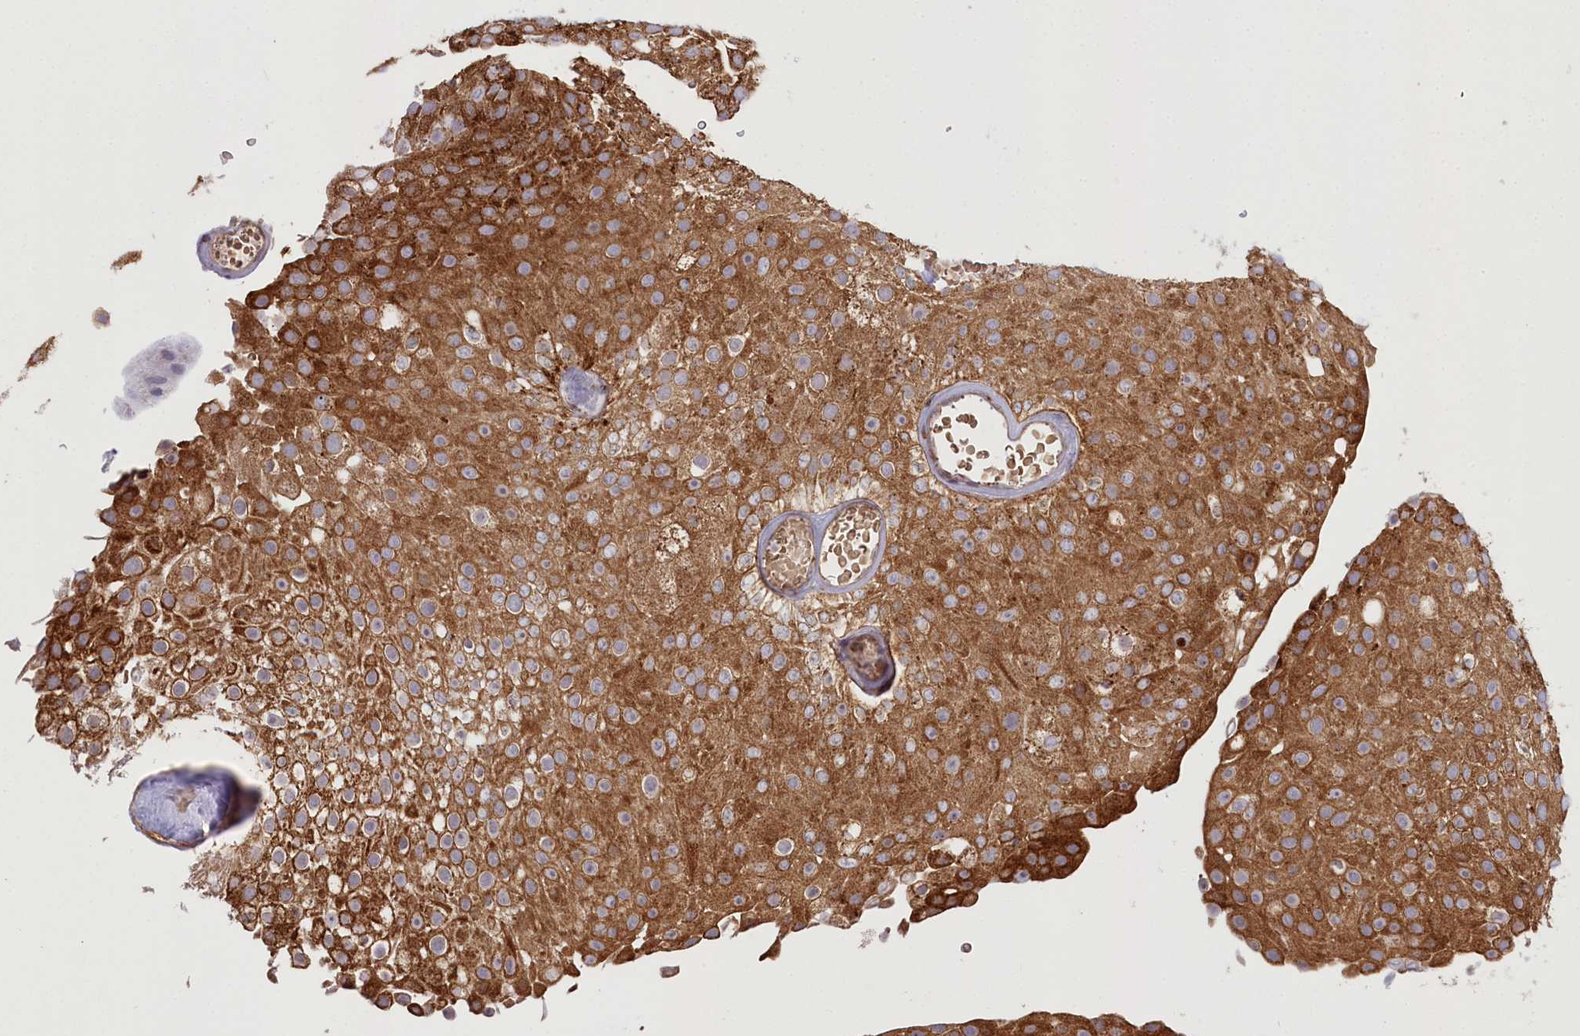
{"staining": {"intensity": "moderate", "quantity": ">75%", "location": "cytoplasmic/membranous"}, "tissue": "urothelial cancer", "cell_type": "Tumor cells", "image_type": "cancer", "snomed": [{"axis": "morphology", "description": "Urothelial carcinoma, Low grade"}, {"axis": "topography", "description": "Urinary bladder"}], "caption": "Urothelial cancer stained with a protein marker reveals moderate staining in tumor cells.", "gene": "CCDC91", "patient": {"sex": "male", "age": 78}}